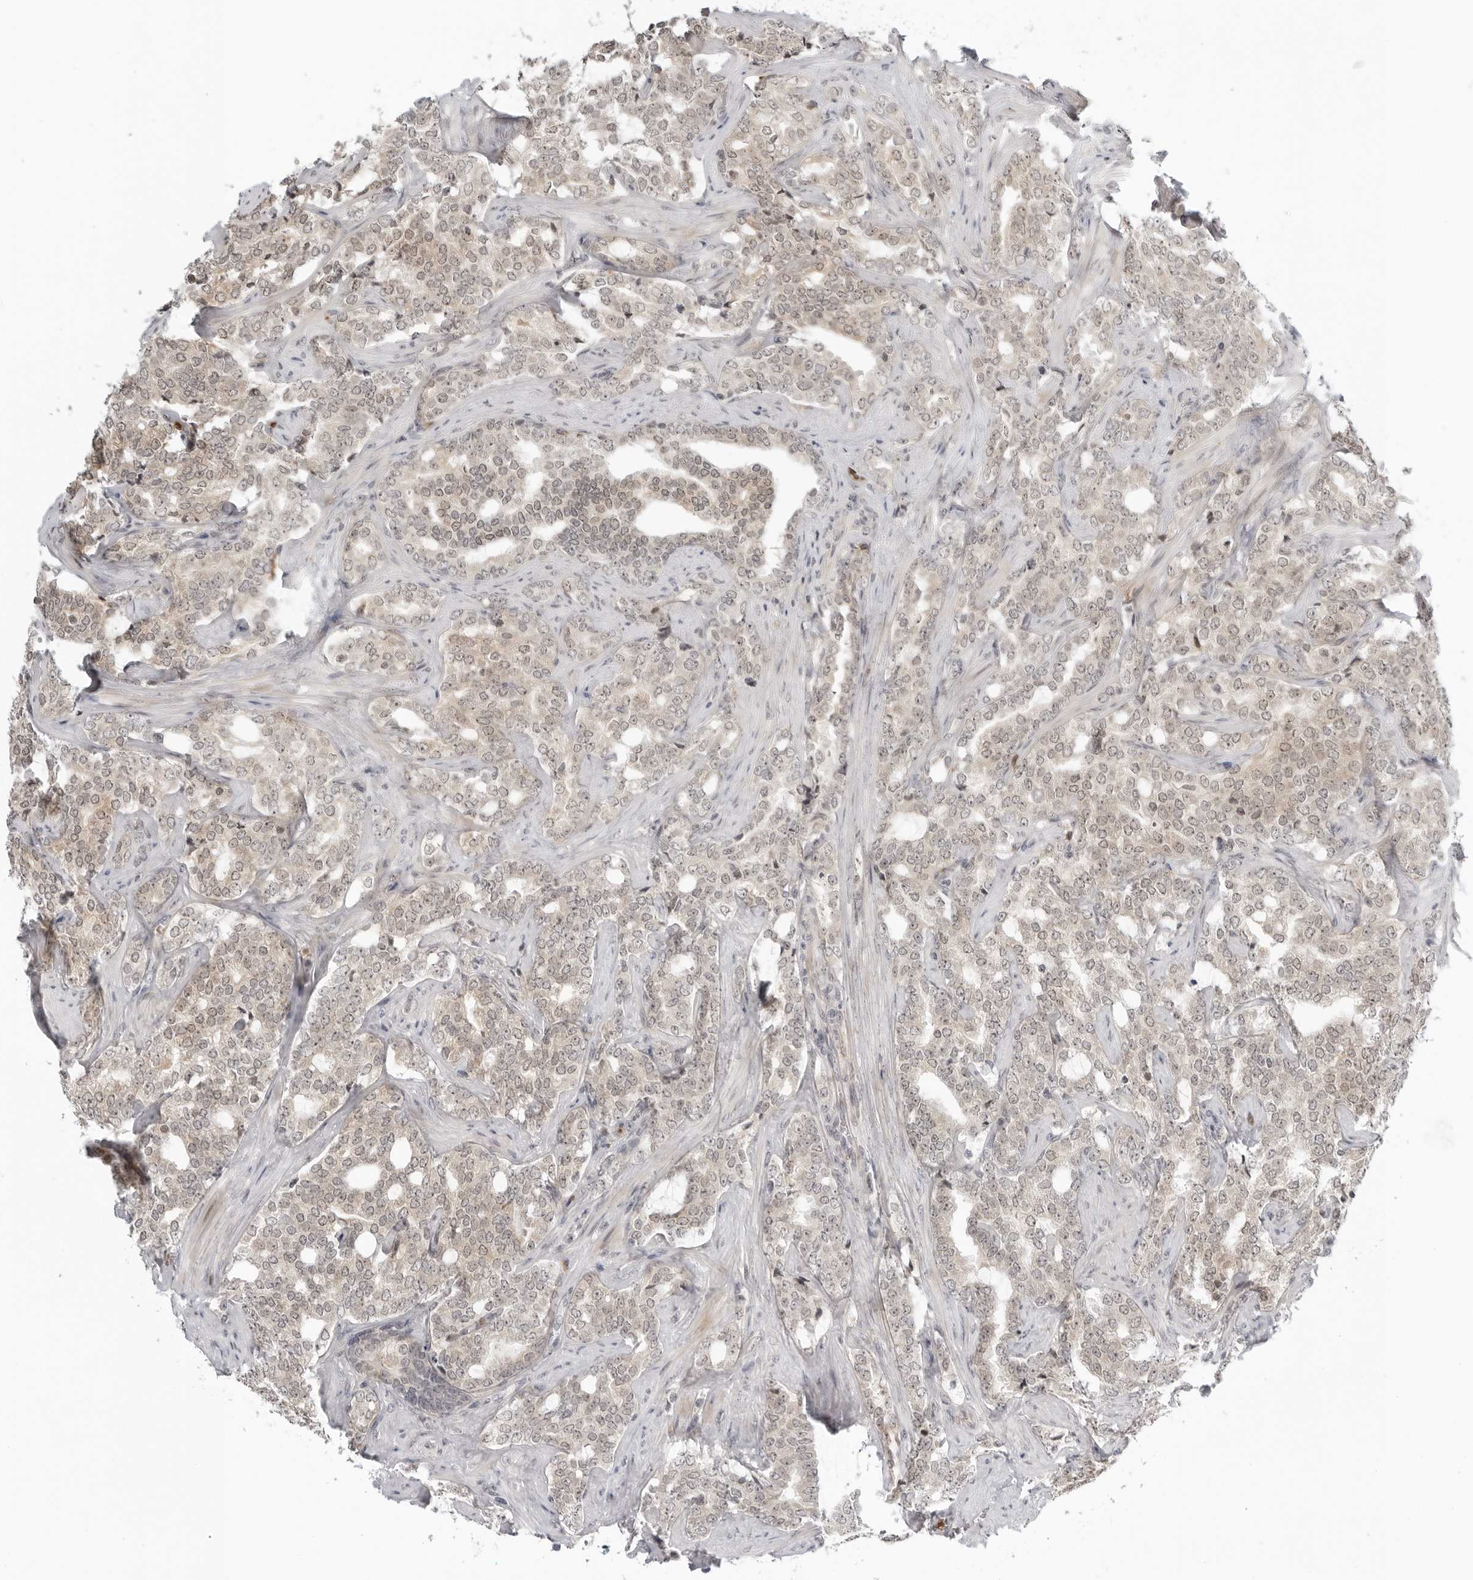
{"staining": {"intensity": "weak", "quantity": ">75%", "location": "nuclear"}, "tissue": "prostate cancer", "cell_type": "Tumor cells", "image_type": "cancer", "snomed": [{"axis": "morphology", "description": "Adenocarcinoma, High grade"}, {"axis": "topography", "description": "Prostate"}], "caption": "Prostate cancer stained with a brown dye shows weak nuclear positive positivity in approximately >75% of tumor cells.", "gene": "SUGCT", "patient": {"sex": "male", "age": 64}}